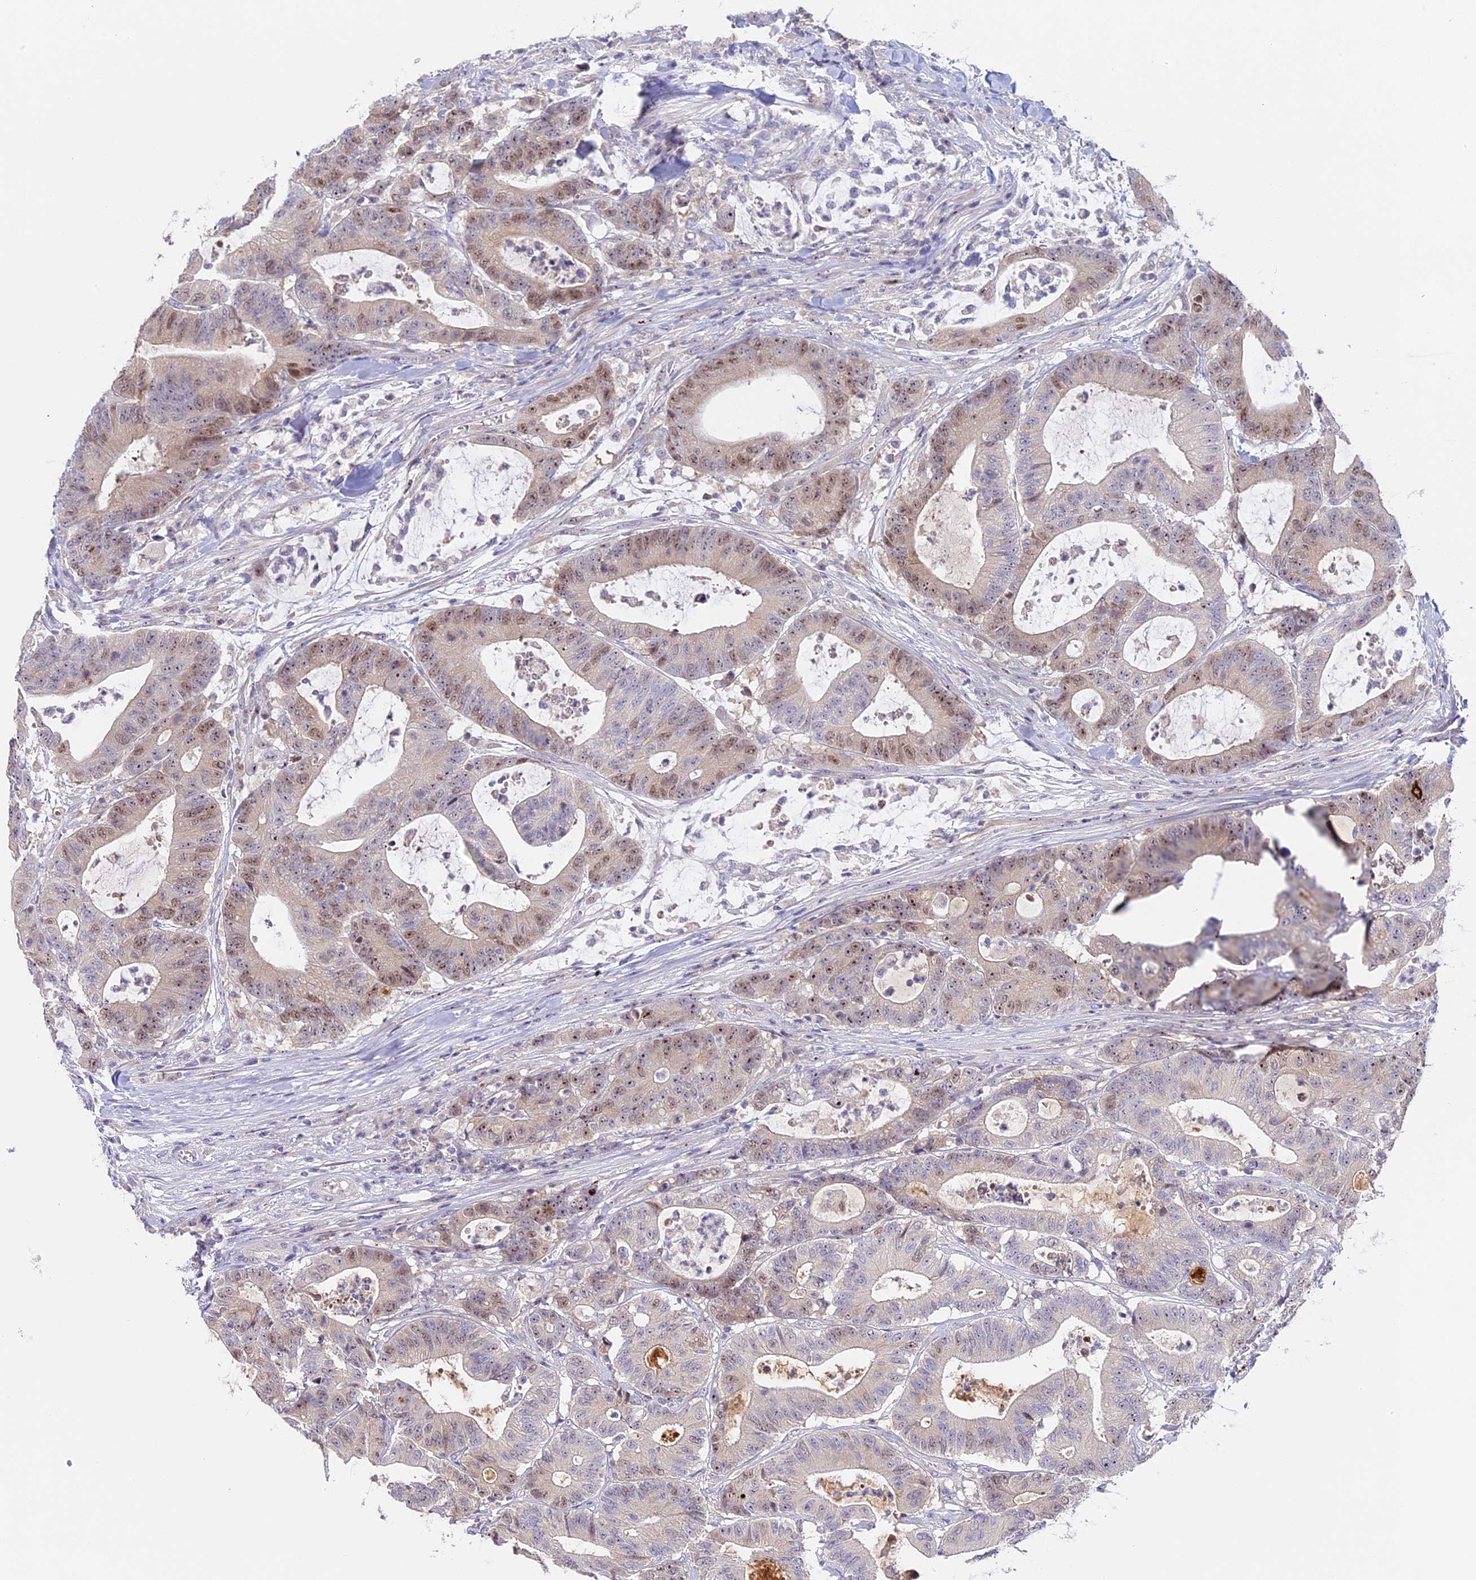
{"staining": {"intensity": "weak", "quantity": "25%-75%", "location": "nuclear"}, "tissue": "colorectal cancer", "cell_type": "Tumor cells", "image_type": "cancer", "snomed": [{"axis": "morphology", "description": "Adenocarcinoma, NOS"}, {"axis": "topography", "description": "Colon"}], "caption": "Brown immunohistochemical staining in human colorectal adenocarcinoma demonstrates weak nuclear positivity in approximately 25%-75% of tumor cells.", "gene": "RAD51", "patient": {"sex": "female", "age": 84}}